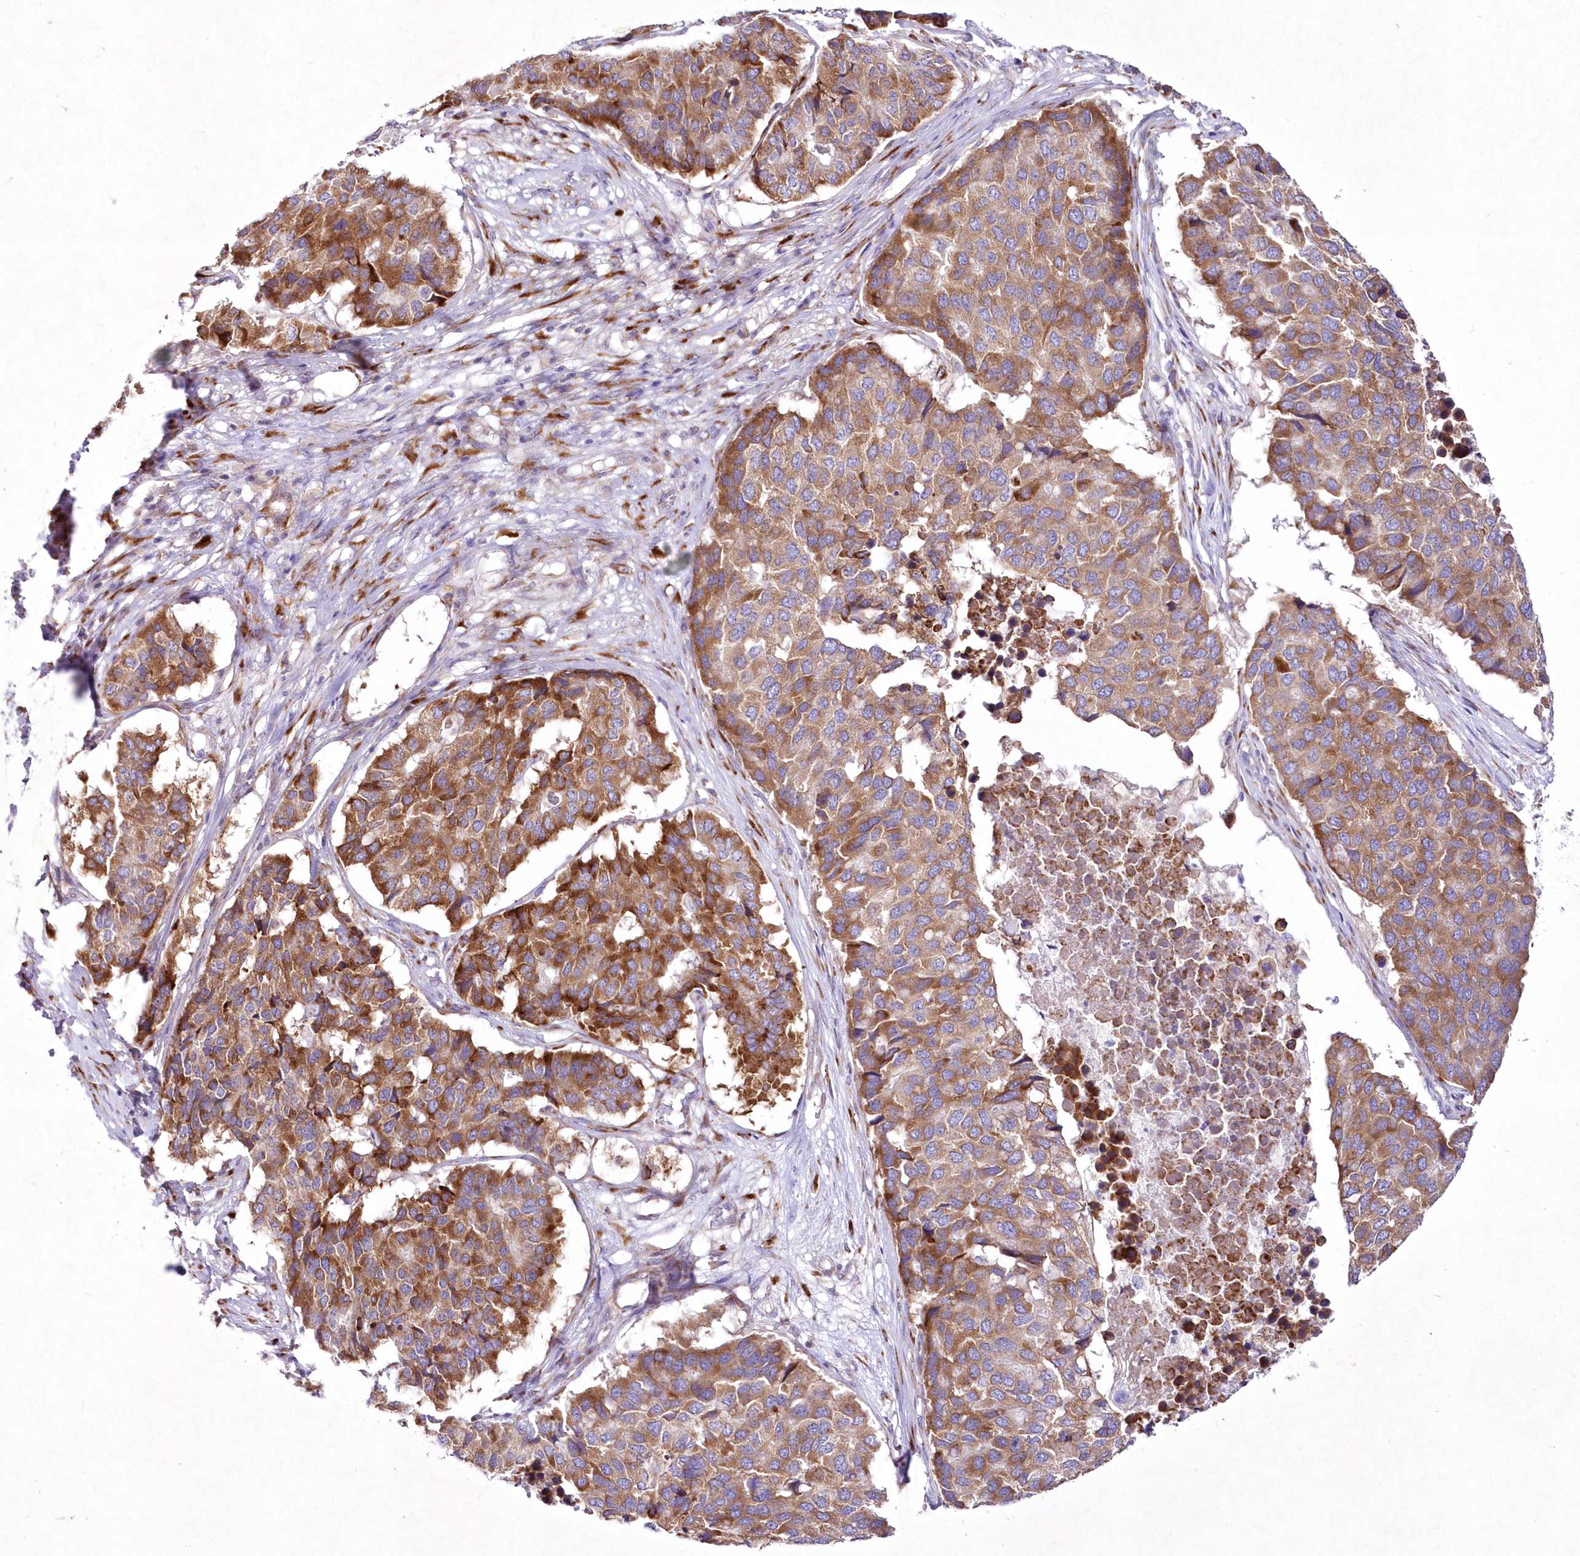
{"staining": {"intensity": "moderate", "quantity": ">75%", "location": "cytoplasmic/membranous"}, "tissue": "pancreatic cancer", "cell_type": "Tumor cells", "image_type": "cancer", "snomed": [{"axis": "morphology", "description": "Adenocarcinoma, NOS"}, {"axis": "topography", "description": "Pancreas"}], "caption": "Protein staining demonstrates moderate cytoplasmic/membranous expression in approximately >75% of tumor cells in pancreatic adenocarcinoma. (IHC, brightfield microscopy, high magnification).", "gene": "ARFGEF3", "patient": {"sex": "male", "age": 50}}